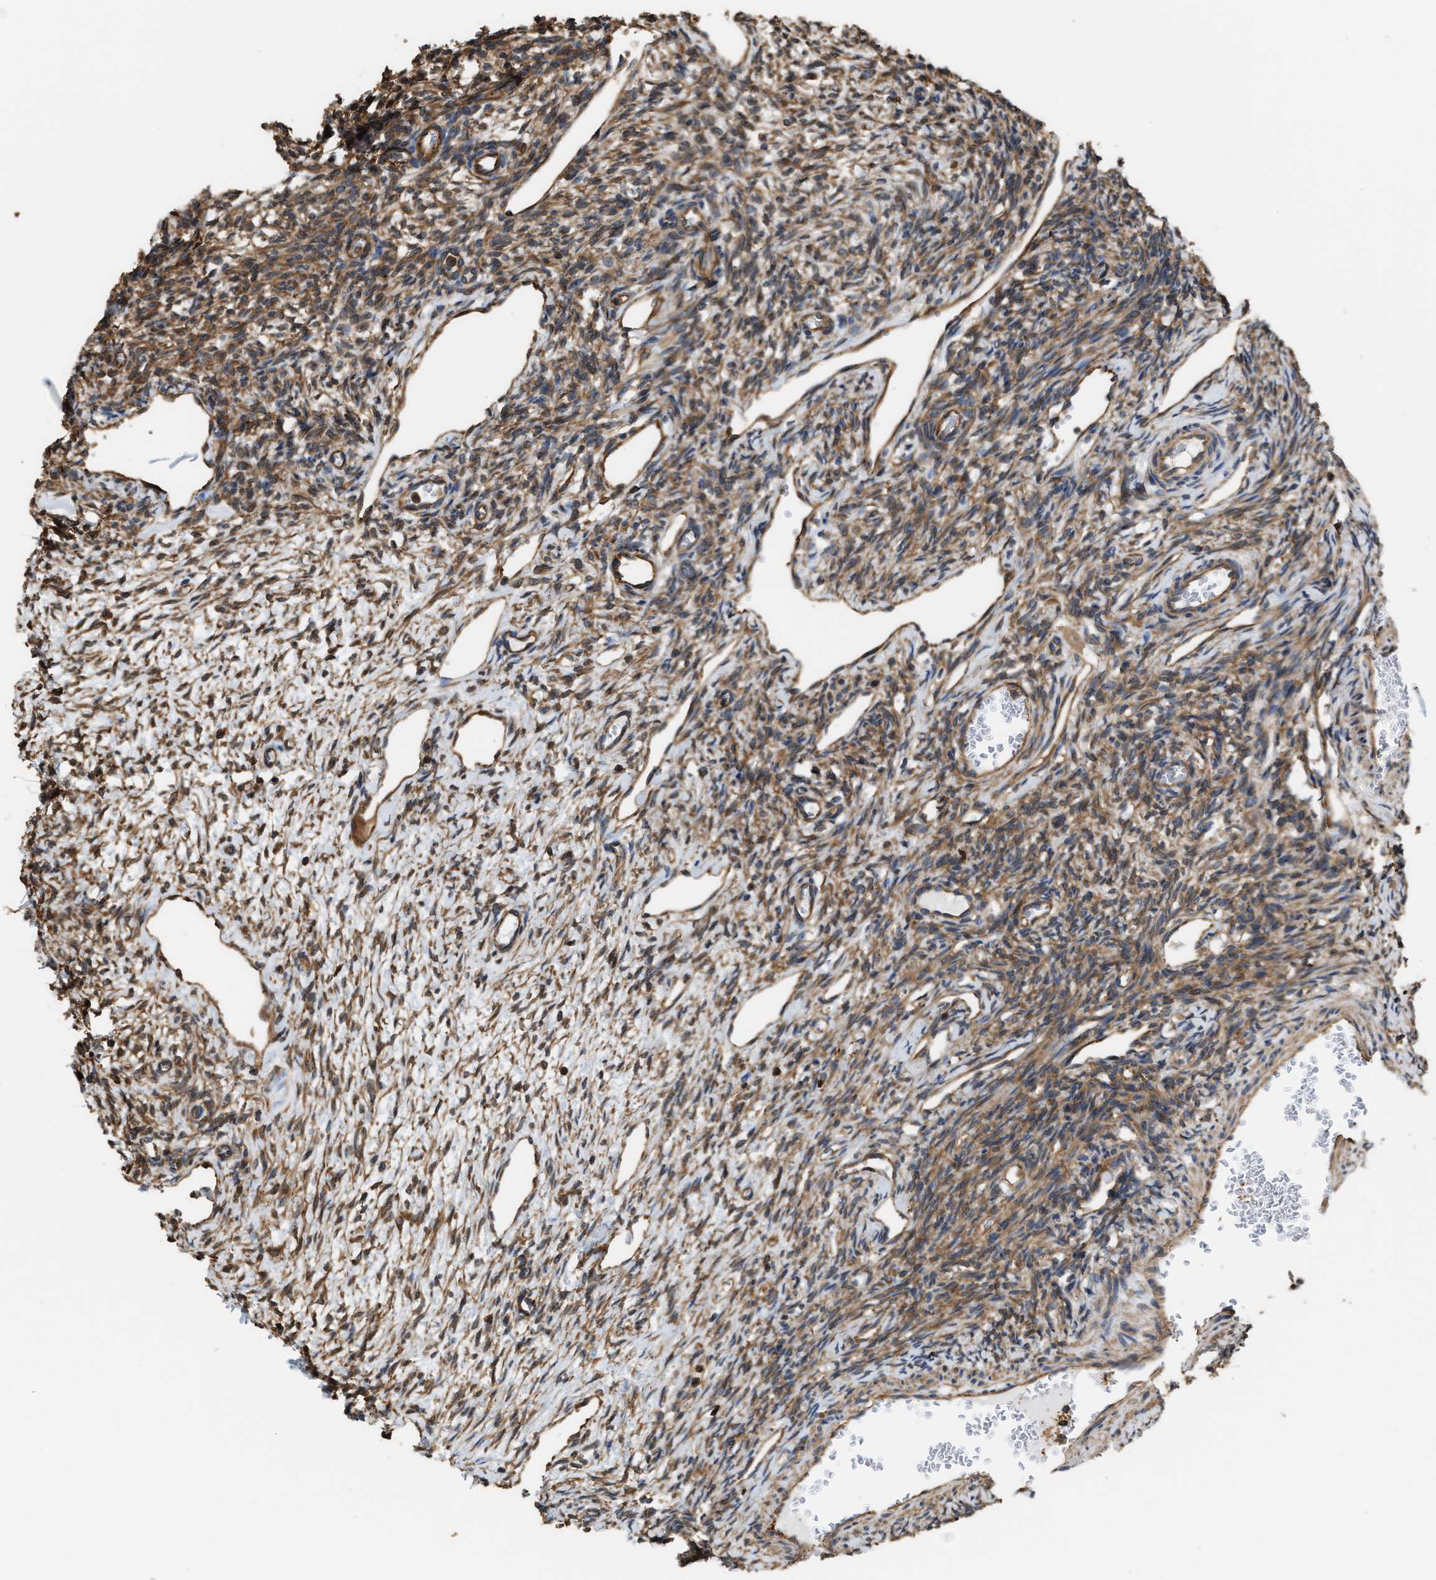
{"staining": {"intensity": "moderate", "quantity": ">75%", "location": "cytoplasmic/membranous"}, "tissue": "ovary", "cell_type": "Ovarian stroma cells", "image_type": "normal", "snomed": [{"axis": "morphology", "description": "Normal tissue, NOS"}, {"axis": "topography", "description": "Ovary"}], "caption": "Brown immunohistochemical staining in benign ovary exhibits moderate cytoplasmic/membranous expression in about >75% of ovarian stroma cells. (Brightfield microscopy of DAB IHC at high magnification).", "gene": "ATIC", "patient": {"sex": "female", "age": 33}}